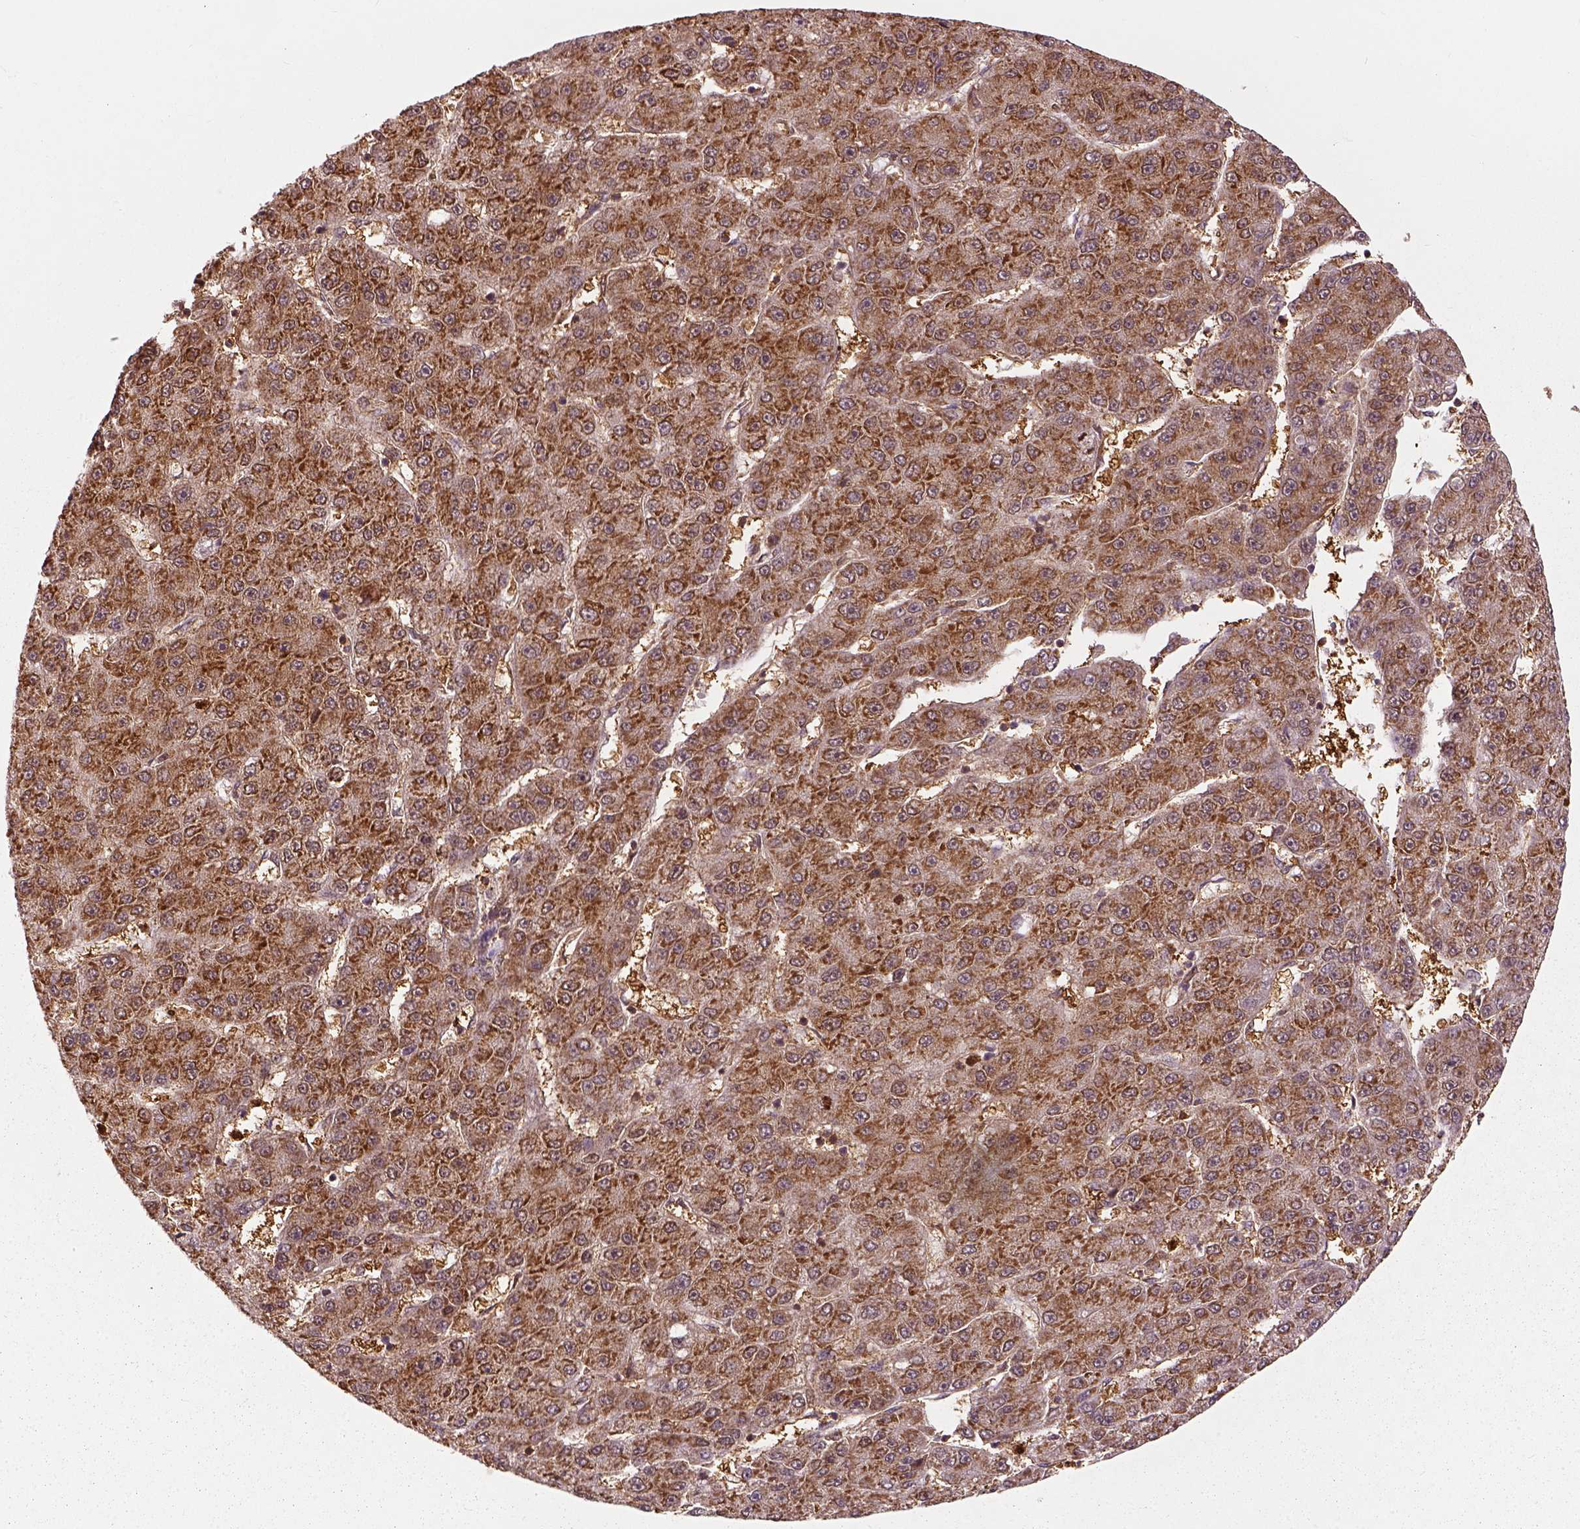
{"staining": {"intensity": "moderate", "quantity": ">75%", "location": "cytoplasmic/membranous"}, "tissue": "liver cancer", "cell_type": "Tumor cells", "image_type": "cancer", "snomed": [{"axis": "morphology", "description": "Carcinoma, Hepatocellular, NOS"}, {"axis": "topography", "description": "Liver"}], "caption": "Approximately >75% of tumor cells in liver cancer demonstrate moderate cytoplasmic/membranous protein positivity as visualized by brown immunohistochemical staining.", "gene": "GPI", "patient": {"sex": "male", "age": 67}}